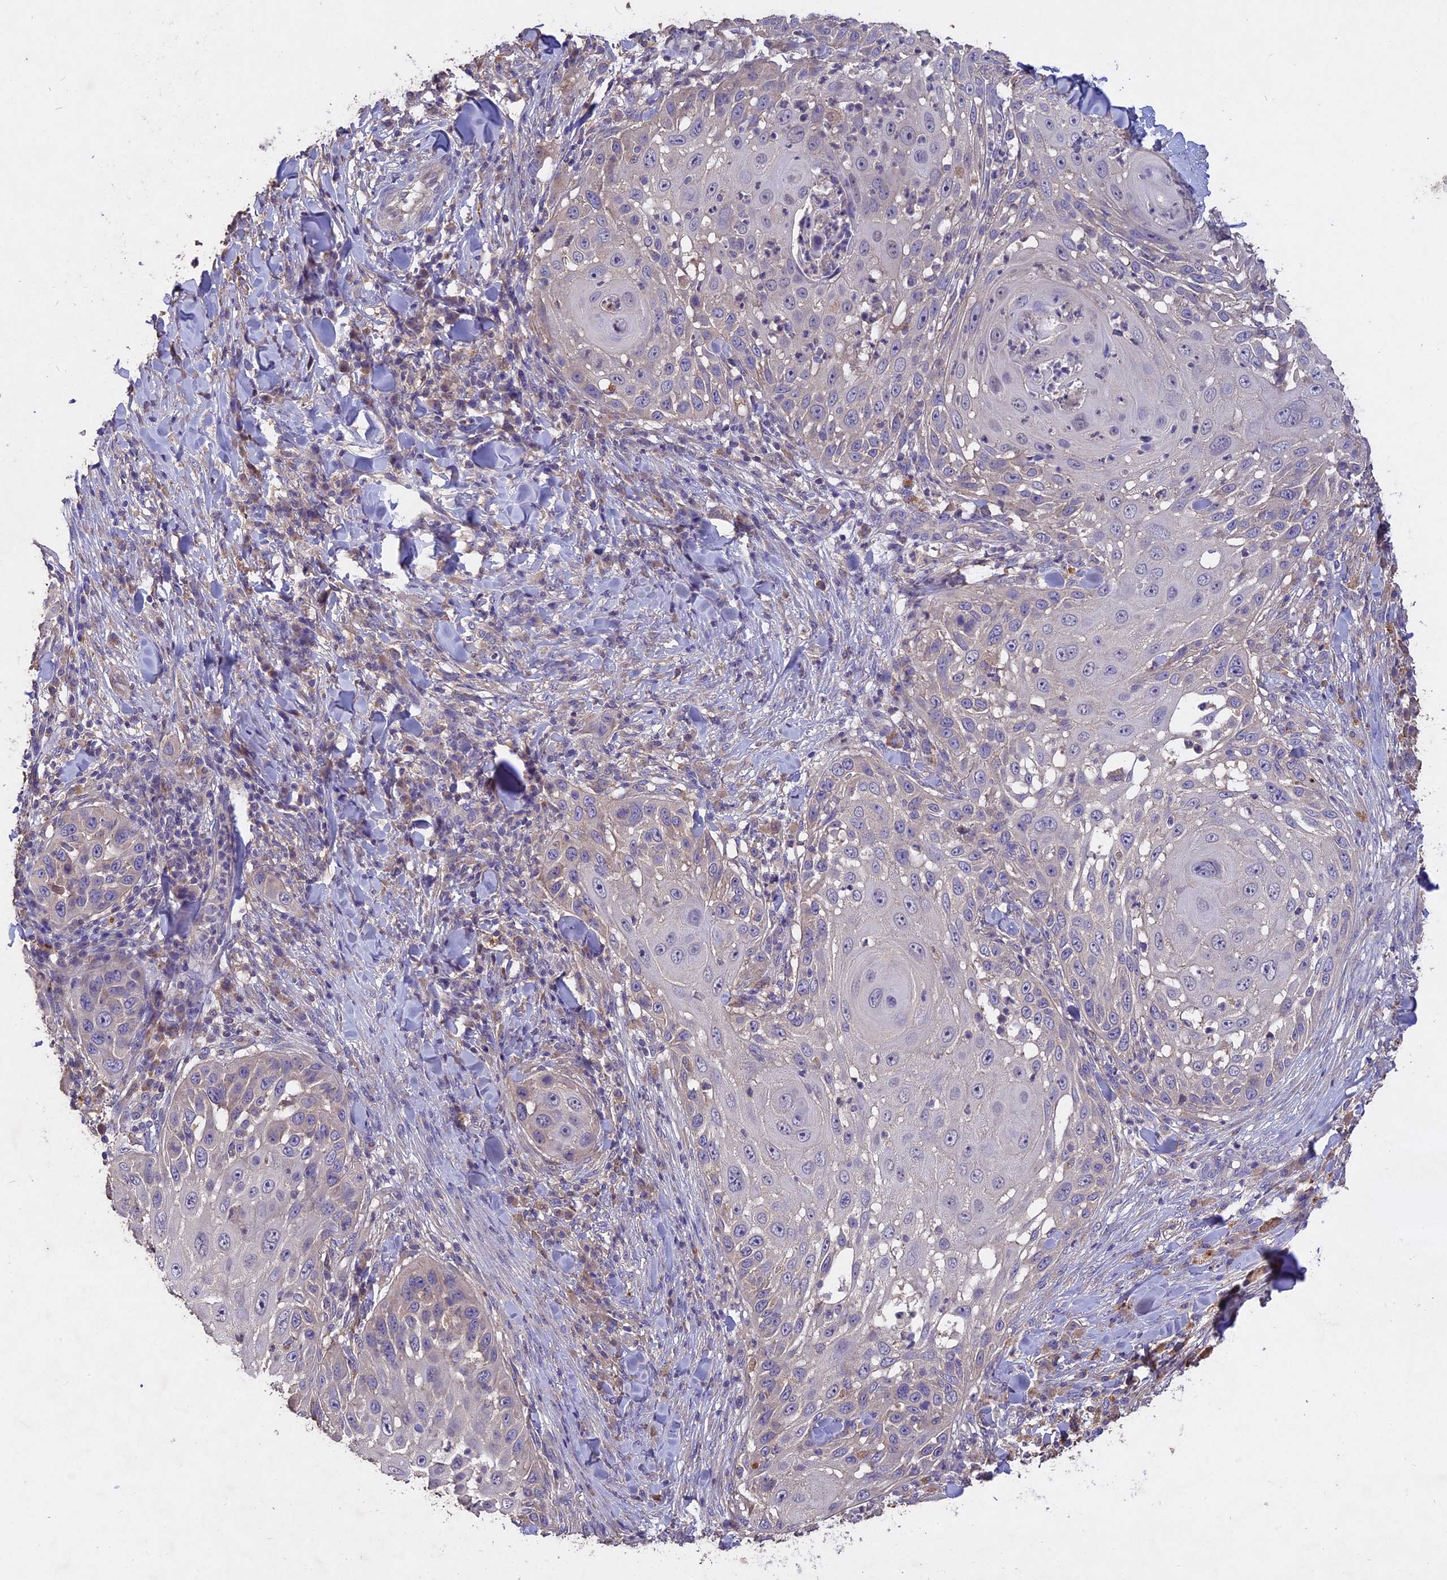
{"staining": {"intensity": "negative", "quantity": "none", "location": "none"}, "tissue": "skin cancer", "cell_type": "Tumor cells", "image_type": "cancer", "snomed": [{"axis": "morphology", "description": "Squamous cell carcinoma, NOS"}, {"axis": "topography", "description": "Skin"}], "caption": "Immunohistochemistry (IHC) micrograph of human skin cancer stained for a protein (brown), which shows no expression in tumor cells.", "gene": "SLC26A4", "patient": {"sex": "female", "age": 44}}